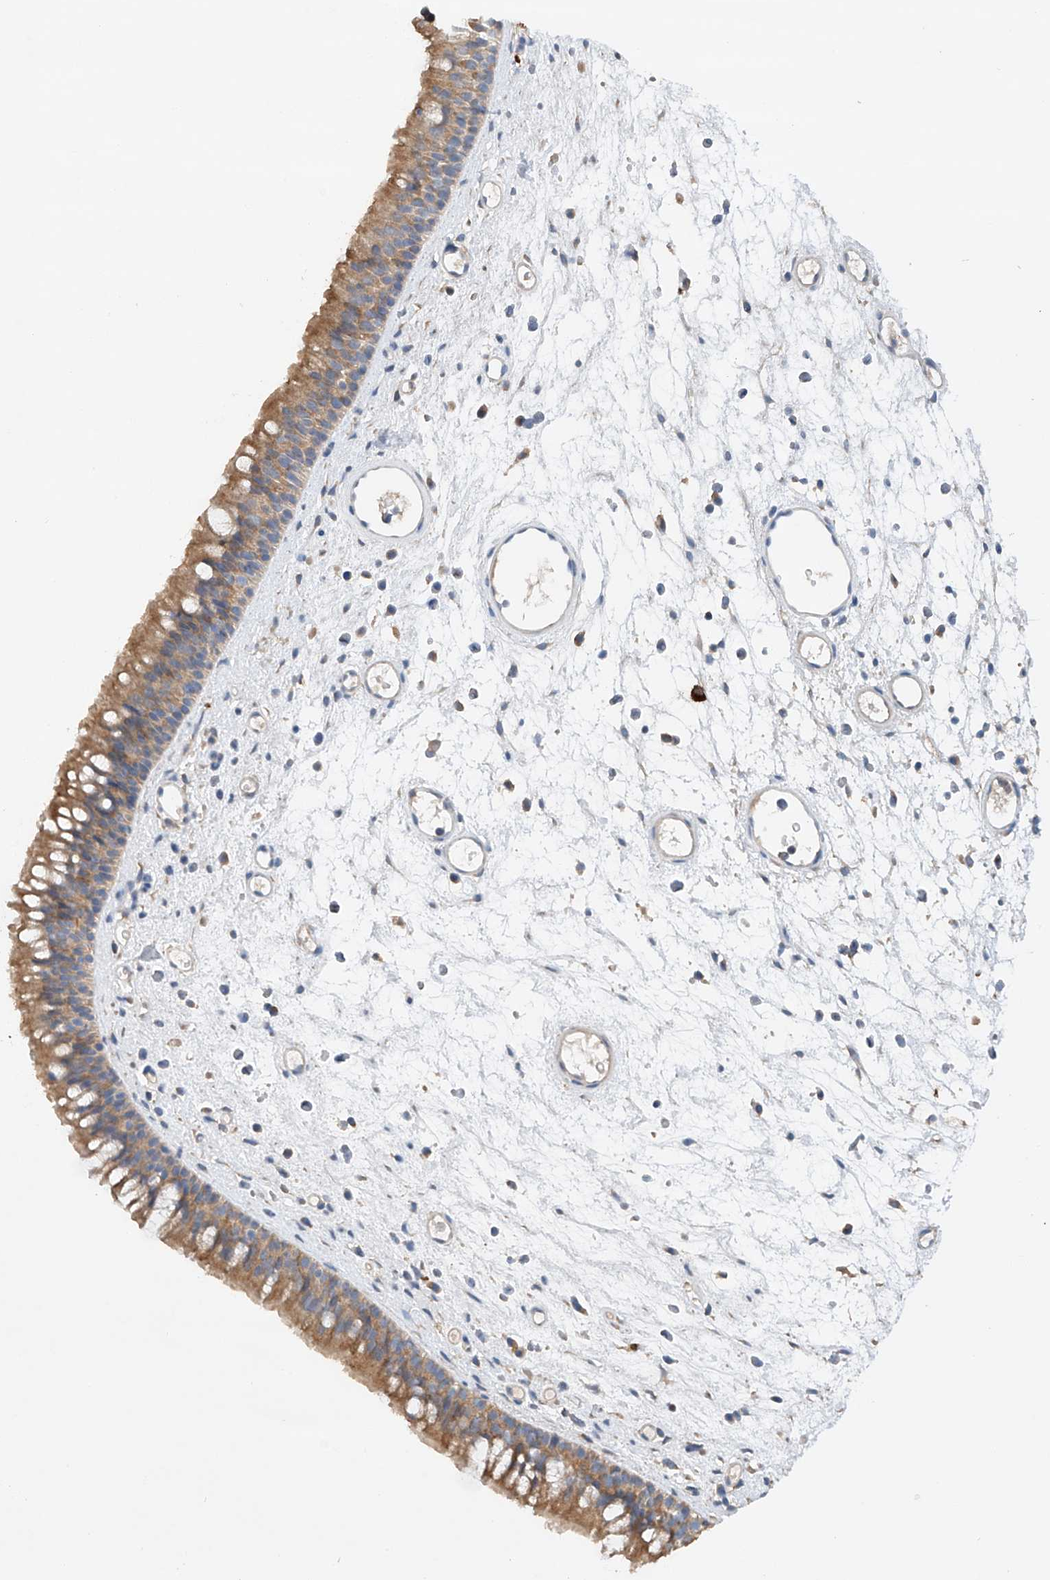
{"staining": {"intensity": "moderate", "quantity": ">75%", "location": "cytoplasmic/membranous"}, "tissue": "nasopharynx", "cell_type": "Respiratory epithelial cells", "image_type": "normal", "snomed": [{"axis": "morphology", "description": "Normal tissue, NOS"}, {"axis": "morphology", "description": "Inflammation, NOS"}, {"axis": "morphology", "description": "Malignant melanoma, Metastatic site"}, {"axis": "topography", "description": "Nasopharynx"}], "caption": "Benign nasopharynx was stained to show a protein in brown. There is medium levels of moderate cytoplasmic/membranous expression in about >75% of respiratory epithelial cells. (brown staining indicates protein expression, while blue staining denotes nuclei).", "gene": "GPC4", "patient": {"sex": "male", "age": 70}}